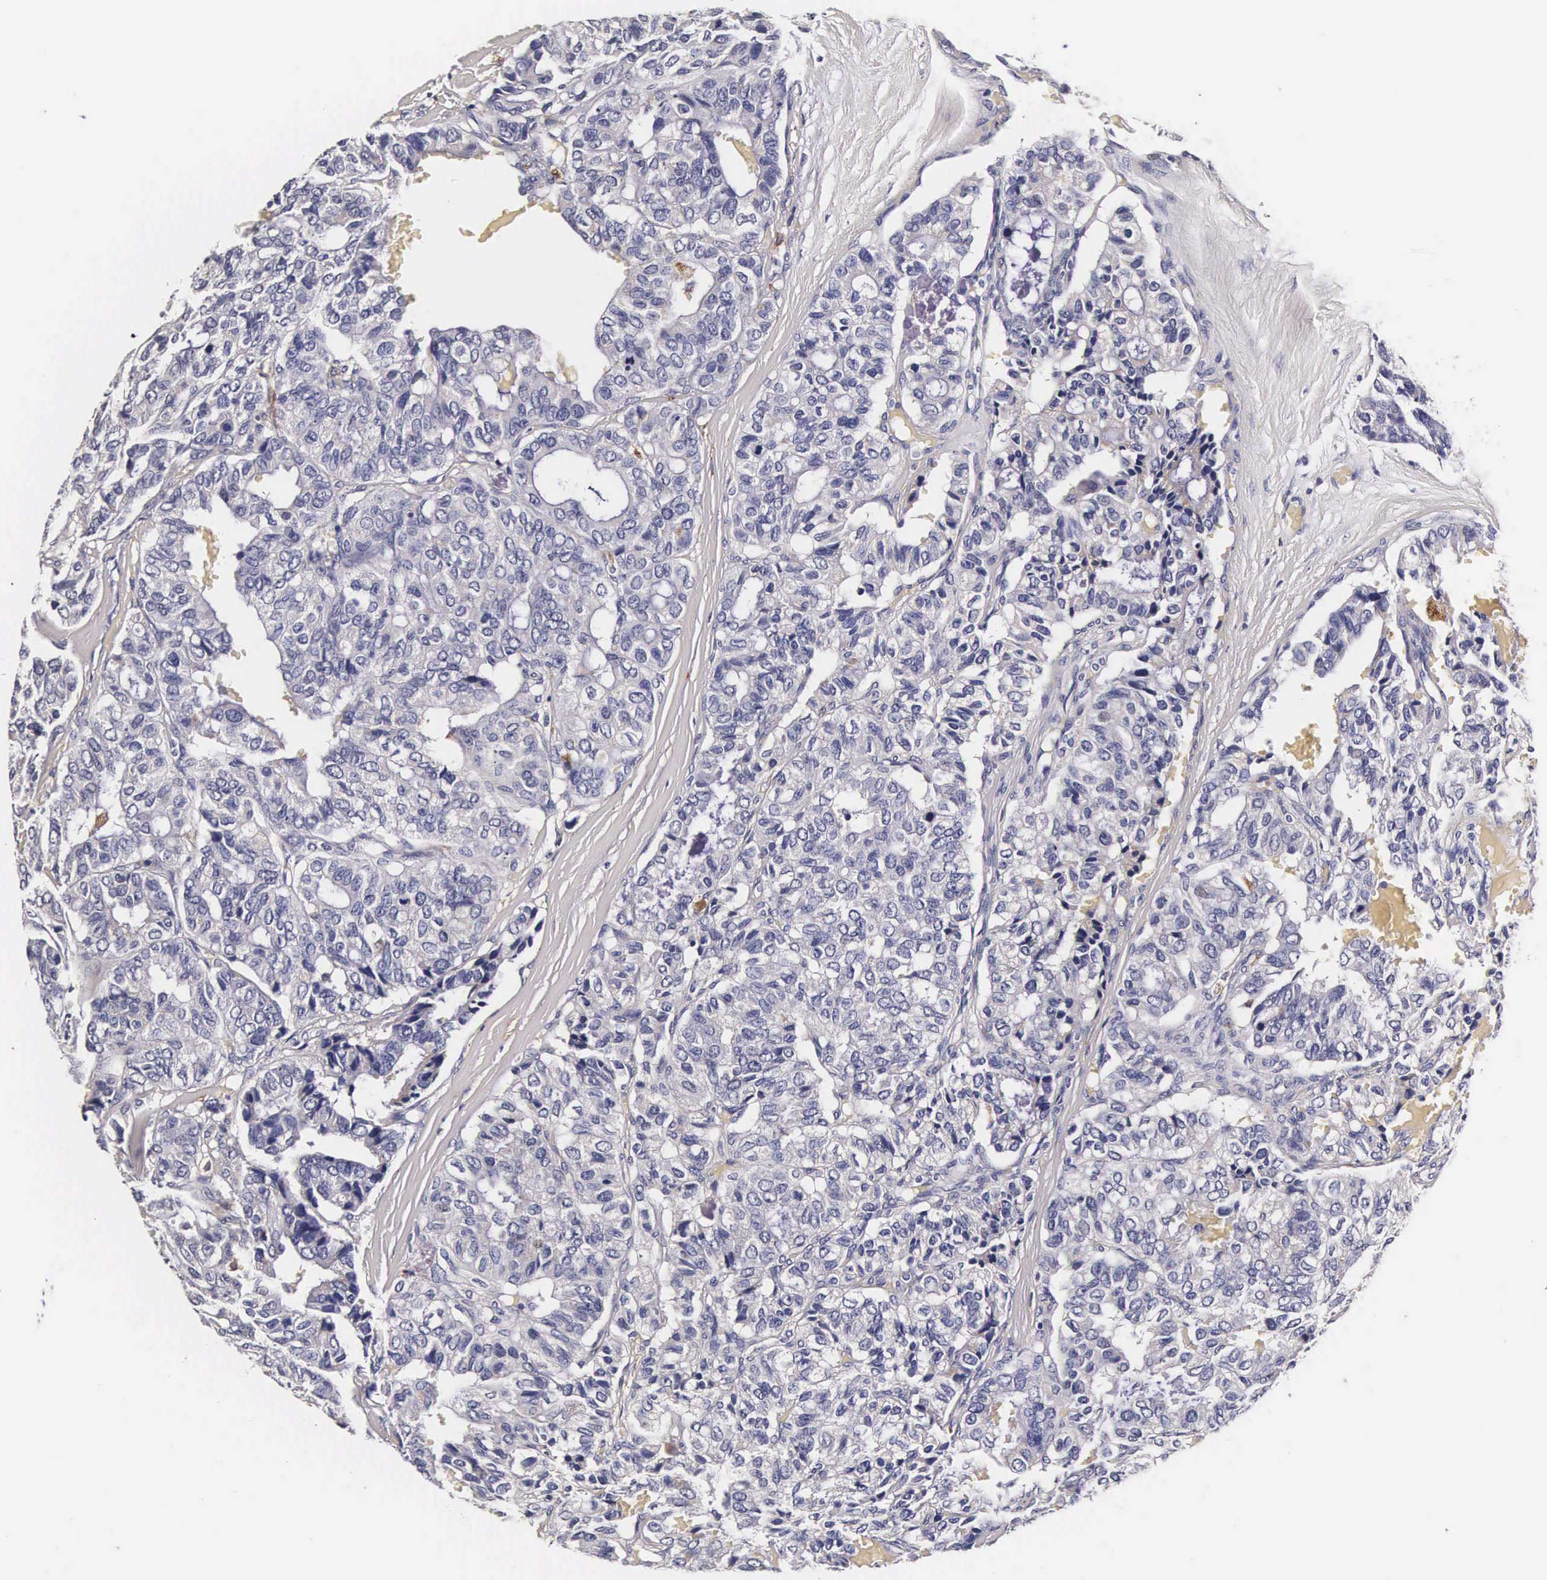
{"staining": {"intensity": "negative", "quantity": "none", "location": "none"}, "tissue": "breast cancer", "cell_type": "Tumor cells", "image_type": "cancer", "snomed": [{"axis": "morphology", "description": "Duct carcinoma"}, {"axis": "topography", "description": "Breast"}], "caption": "Photomicrograph shows no significant protein positivity in tumor cells of intraductal carcinoma (breast).", "gene": "CTSB", "patient": {"sex": "female", "age": 69}}